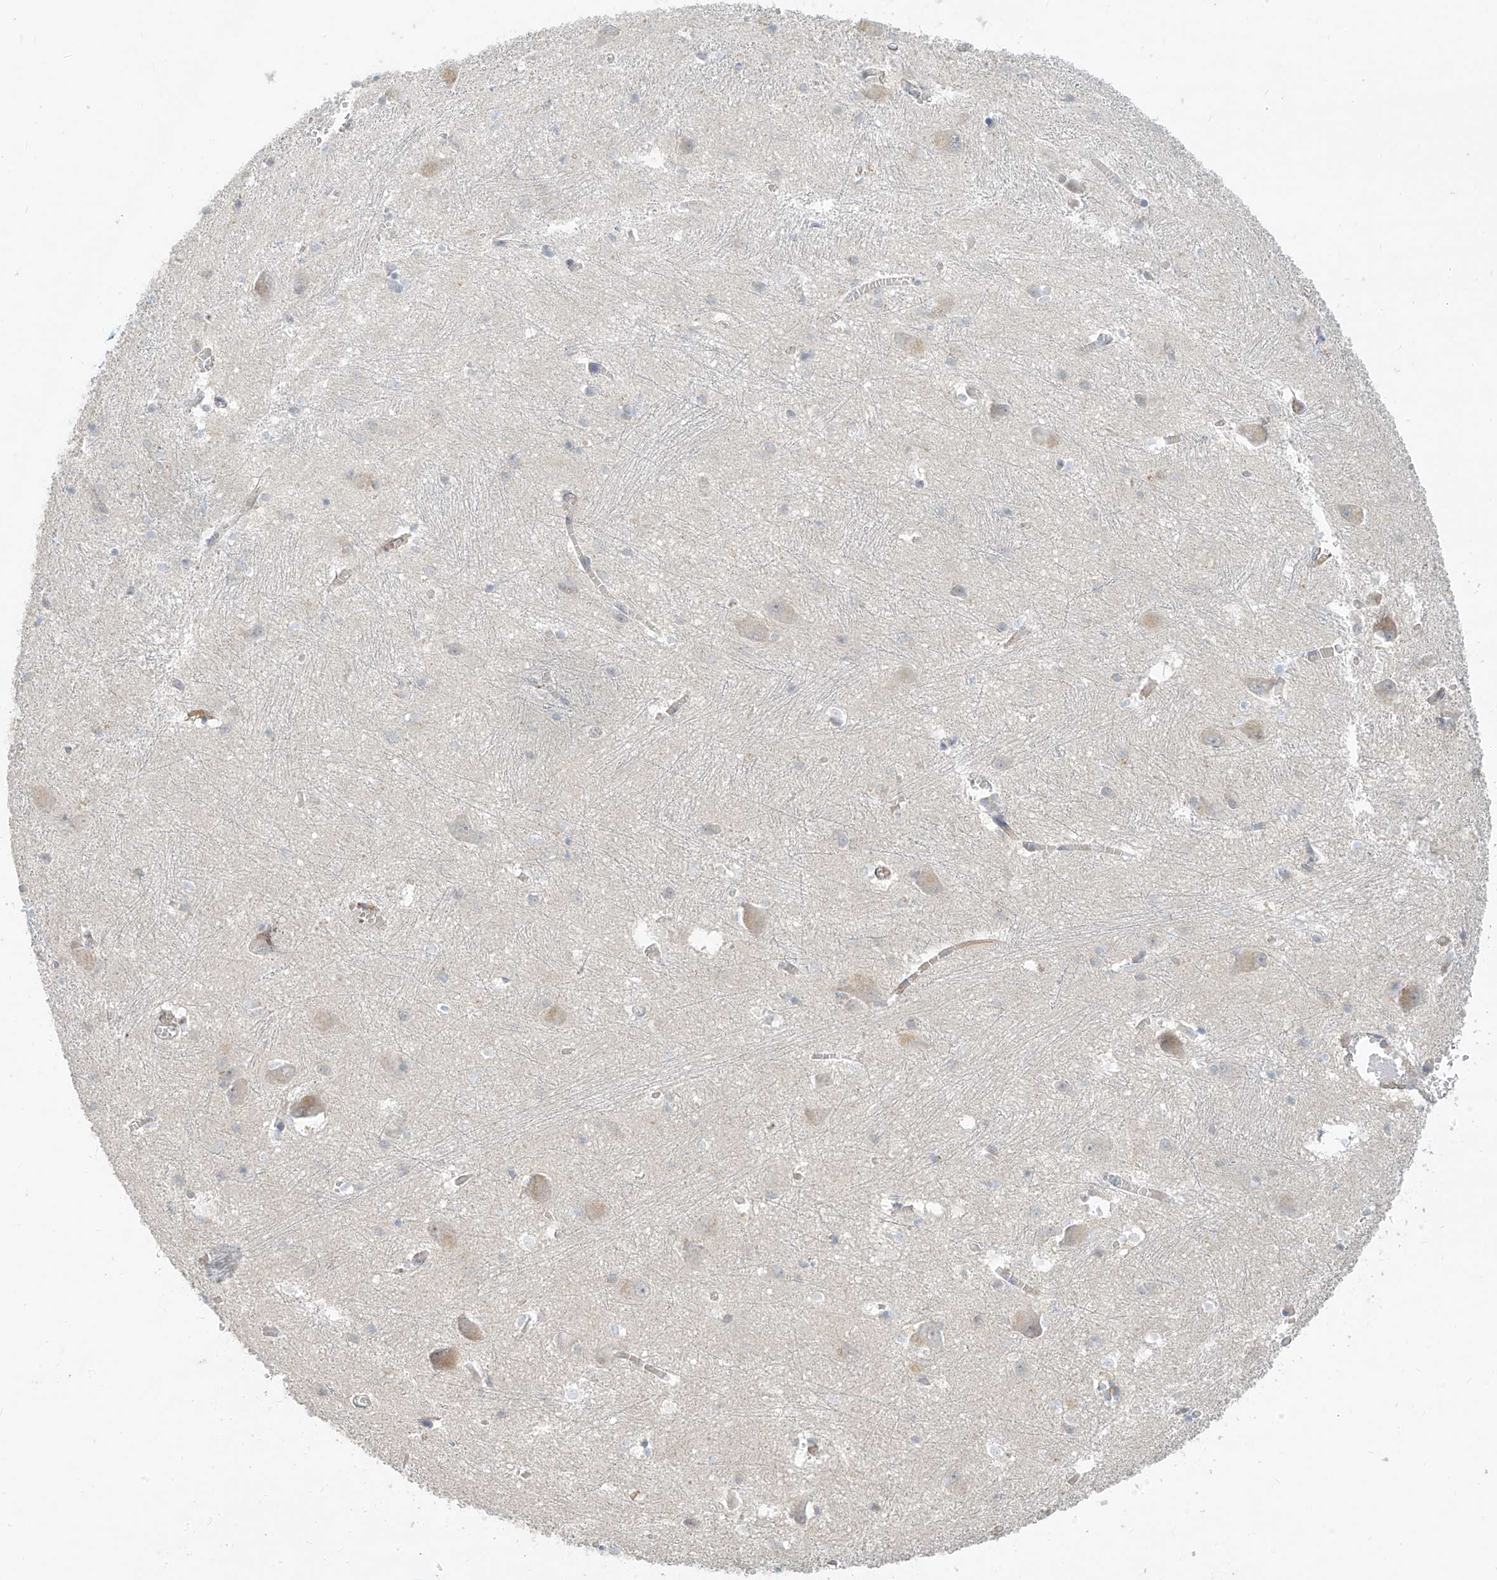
{"staining": {"intensity": "negative", "quantity": "none", "location": "none"}, "tissue": "caudate", "cell_type": "Glial cells", "image_type": "normal", "snomed": [{"axis": "morphology", "description": "Normal tissue, NOS"}, {"axis": "topography", "description": "Lateral ventricle wall"}], "caption": "An immunohistochemistry micrograph of normal caudate is shown. There is no staining in glial cells of caudate. Brightfield microscopy of immunohistochemistry stained with DAB (brown) and hematoxylin (blue), captured at high magnification.", "gene": "C2orf42", "patient": {"sex": "male", "age": 37}}